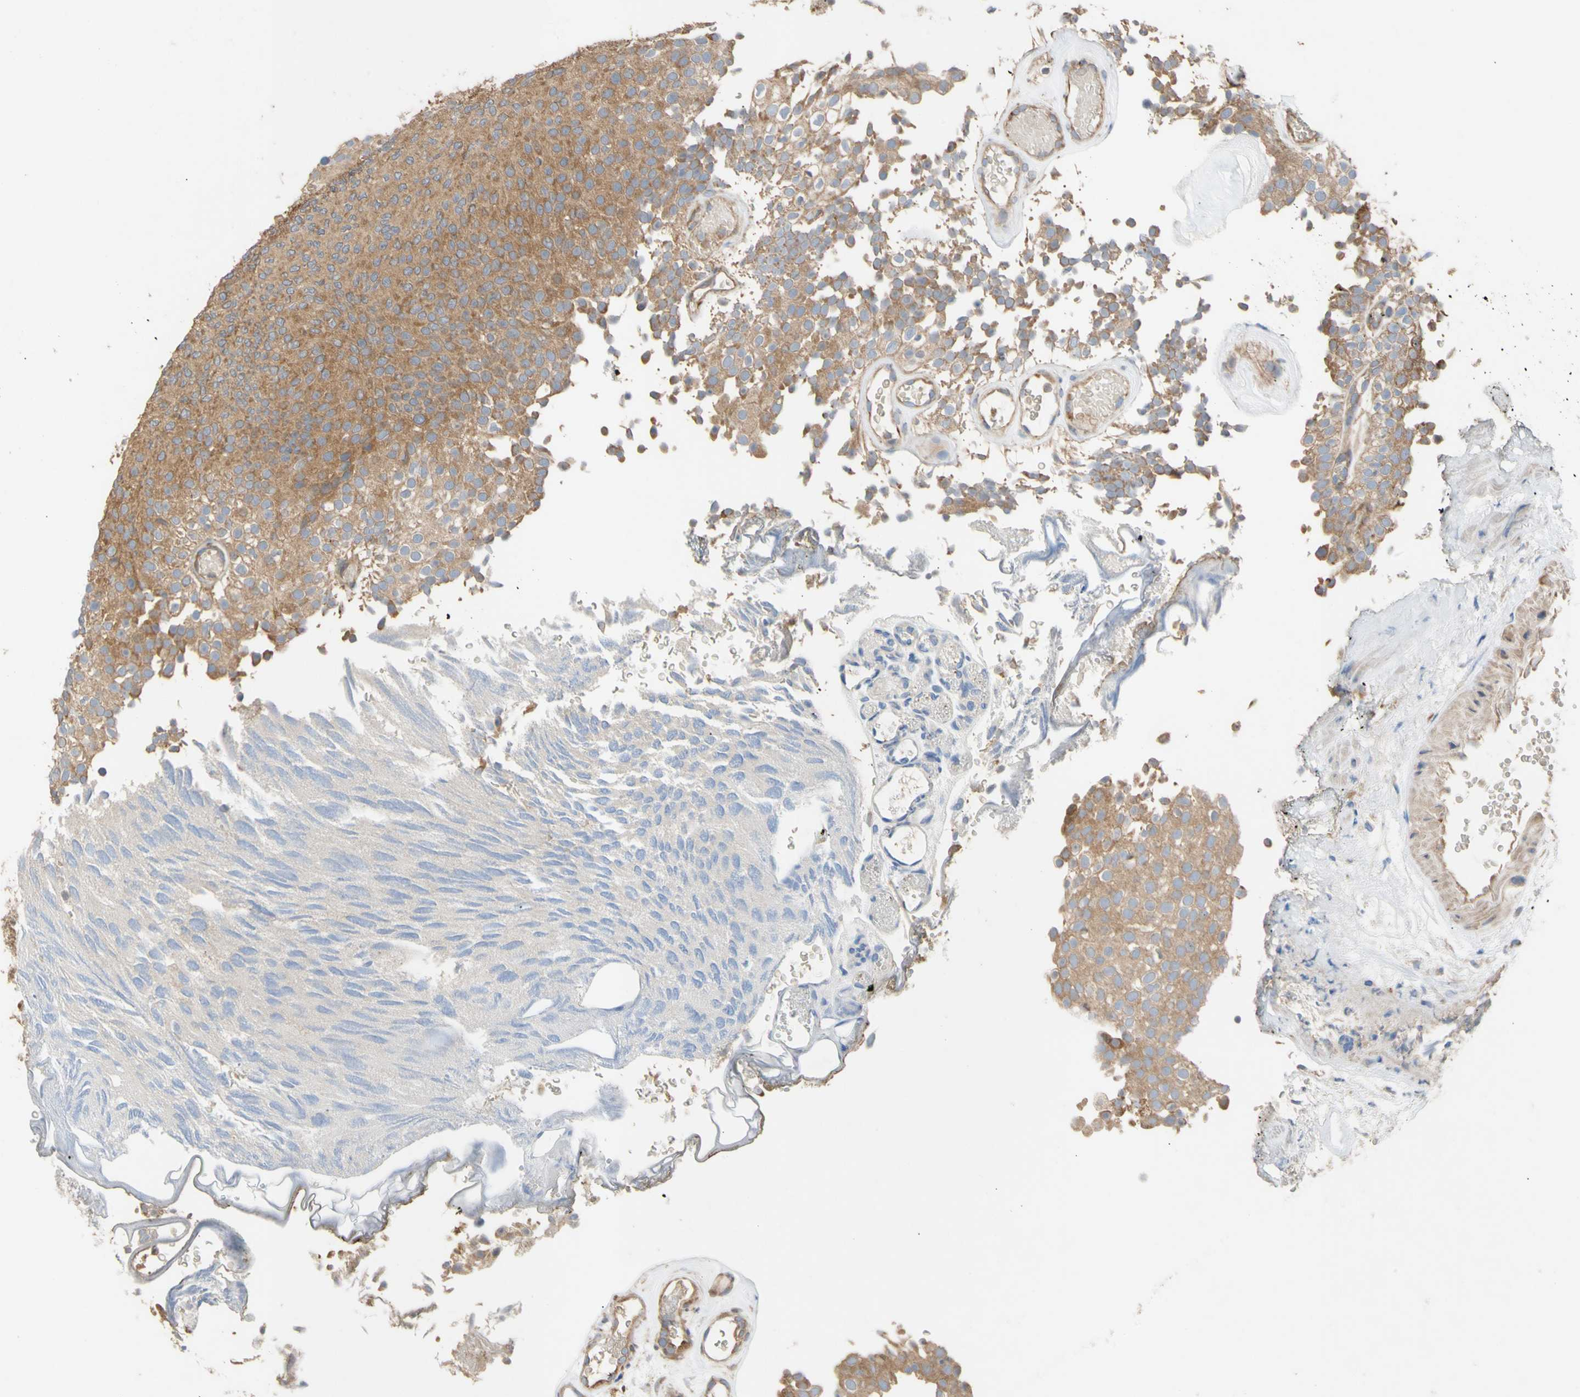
{"staining": {"intensity": "moderate", "quantity": ">75%", "location": "cytoplasmic/membranous"}, "tissue": "urothelial cancer", "cell_type": "Tumor cells", "image_type": "cancer", "snomed": [{"axis": "morphology", "description": "Urothelial carcinoma, Low grade"}, {"axis": "topography", "description": "Urinary bladder"}], "caption": "Urothelial carcinoma (low-grade) stained with a brown dye demonstrates moderate cytoplasmic/membranous positive expression in about >75% of tumor cells.", "gene": "EIF2S3", "patient": {"sex": "male", "age": 78}}